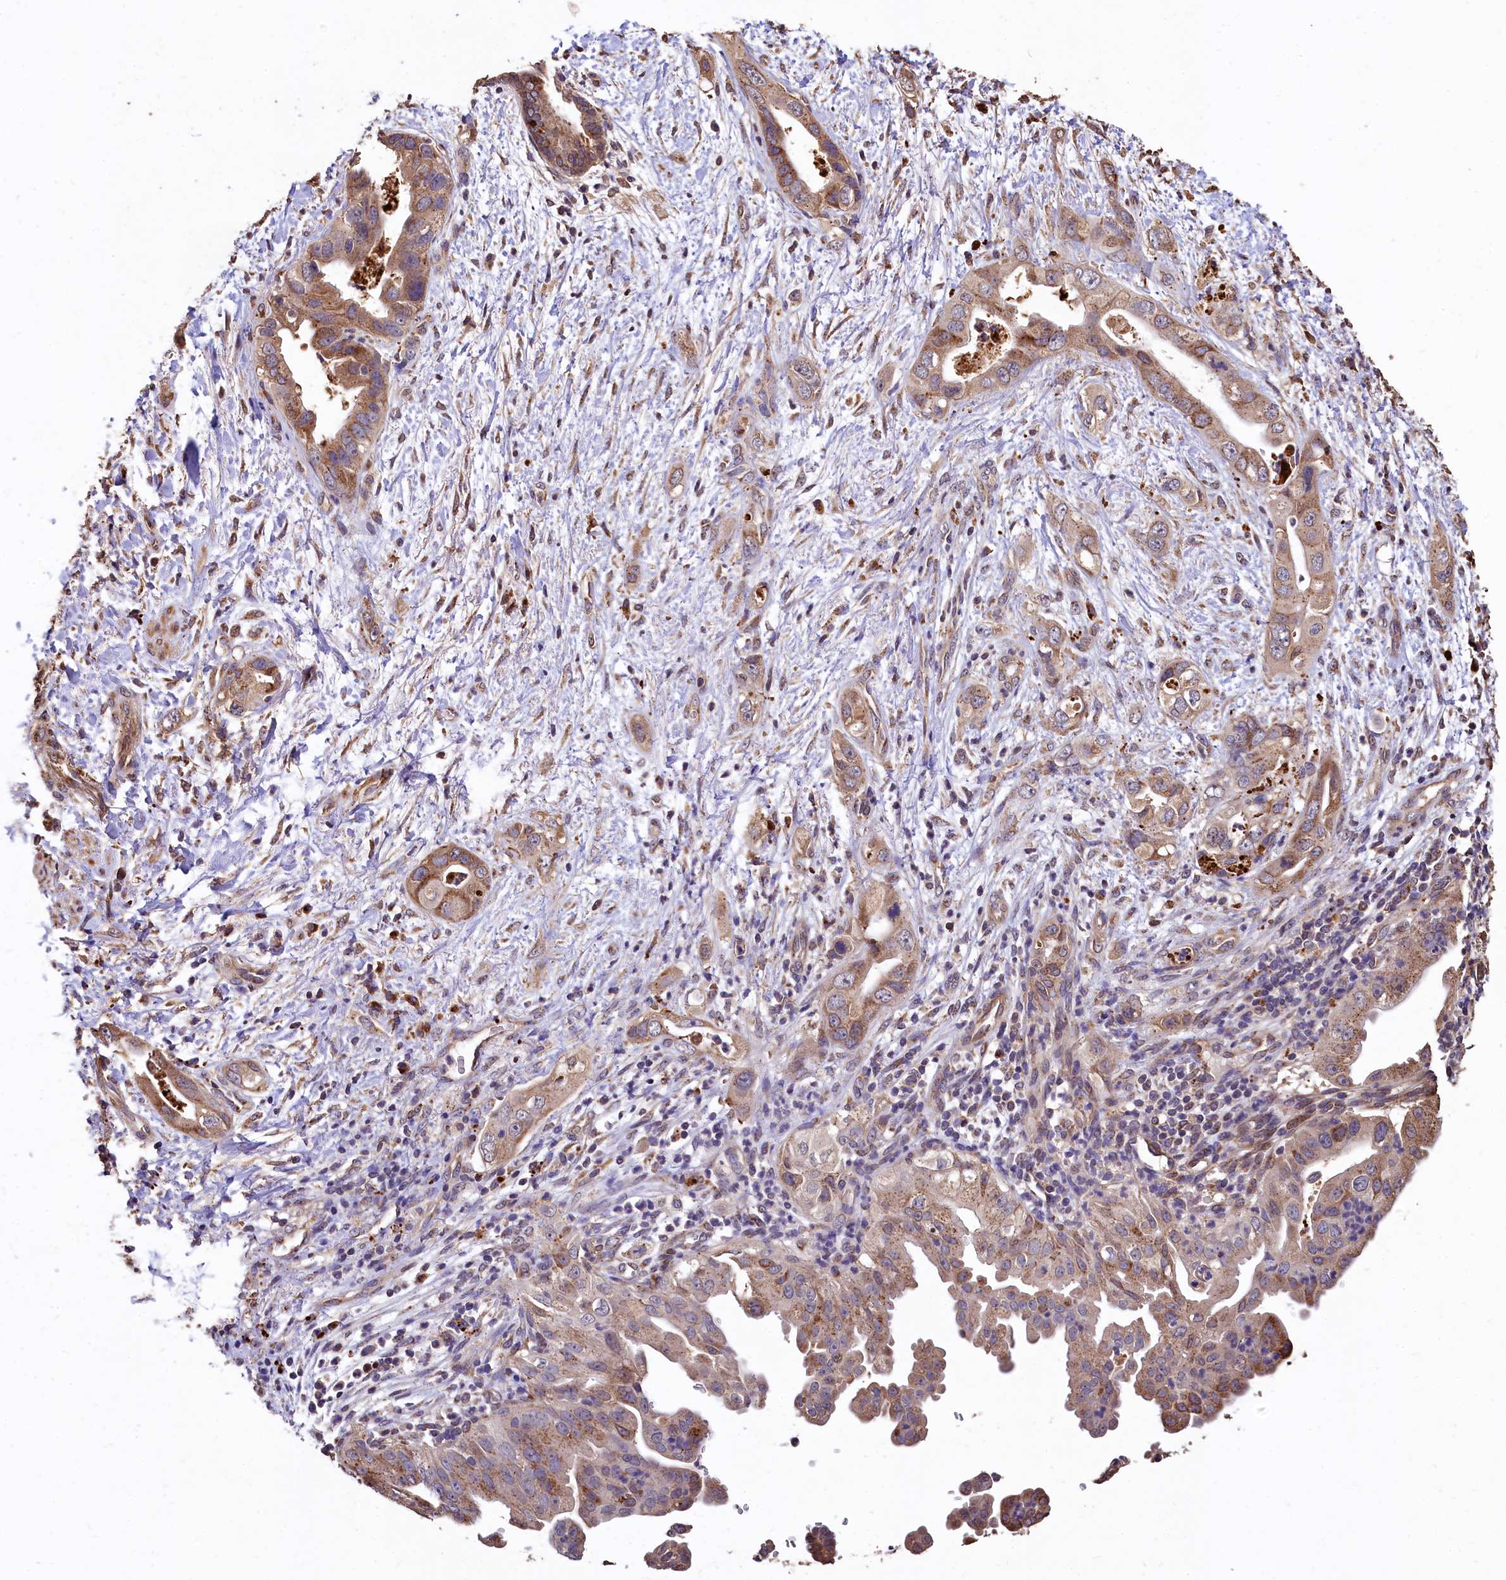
{"staining": {"intensity": "moderate", "quantity": ">75%", "location": "cytoplasmic/membranous"}, "tissue": "pancreatic cancer", "cell_type": "Tumor cells", "image_type": "cancer", "snomed": [{"axis": "morphology", "description": "Adenocarcinoma, NOS"}, {"axis": "topography", "description": "Pancreas"}], "caption": "Immunohistochemical staining of adenocarcinoma (pancreatic) displays moderate cytoplasmic/membranous protein positivity in about >75% of tumor cells.", "gene": "LSM4", "patient": {"sex": "female", "age": 78}}